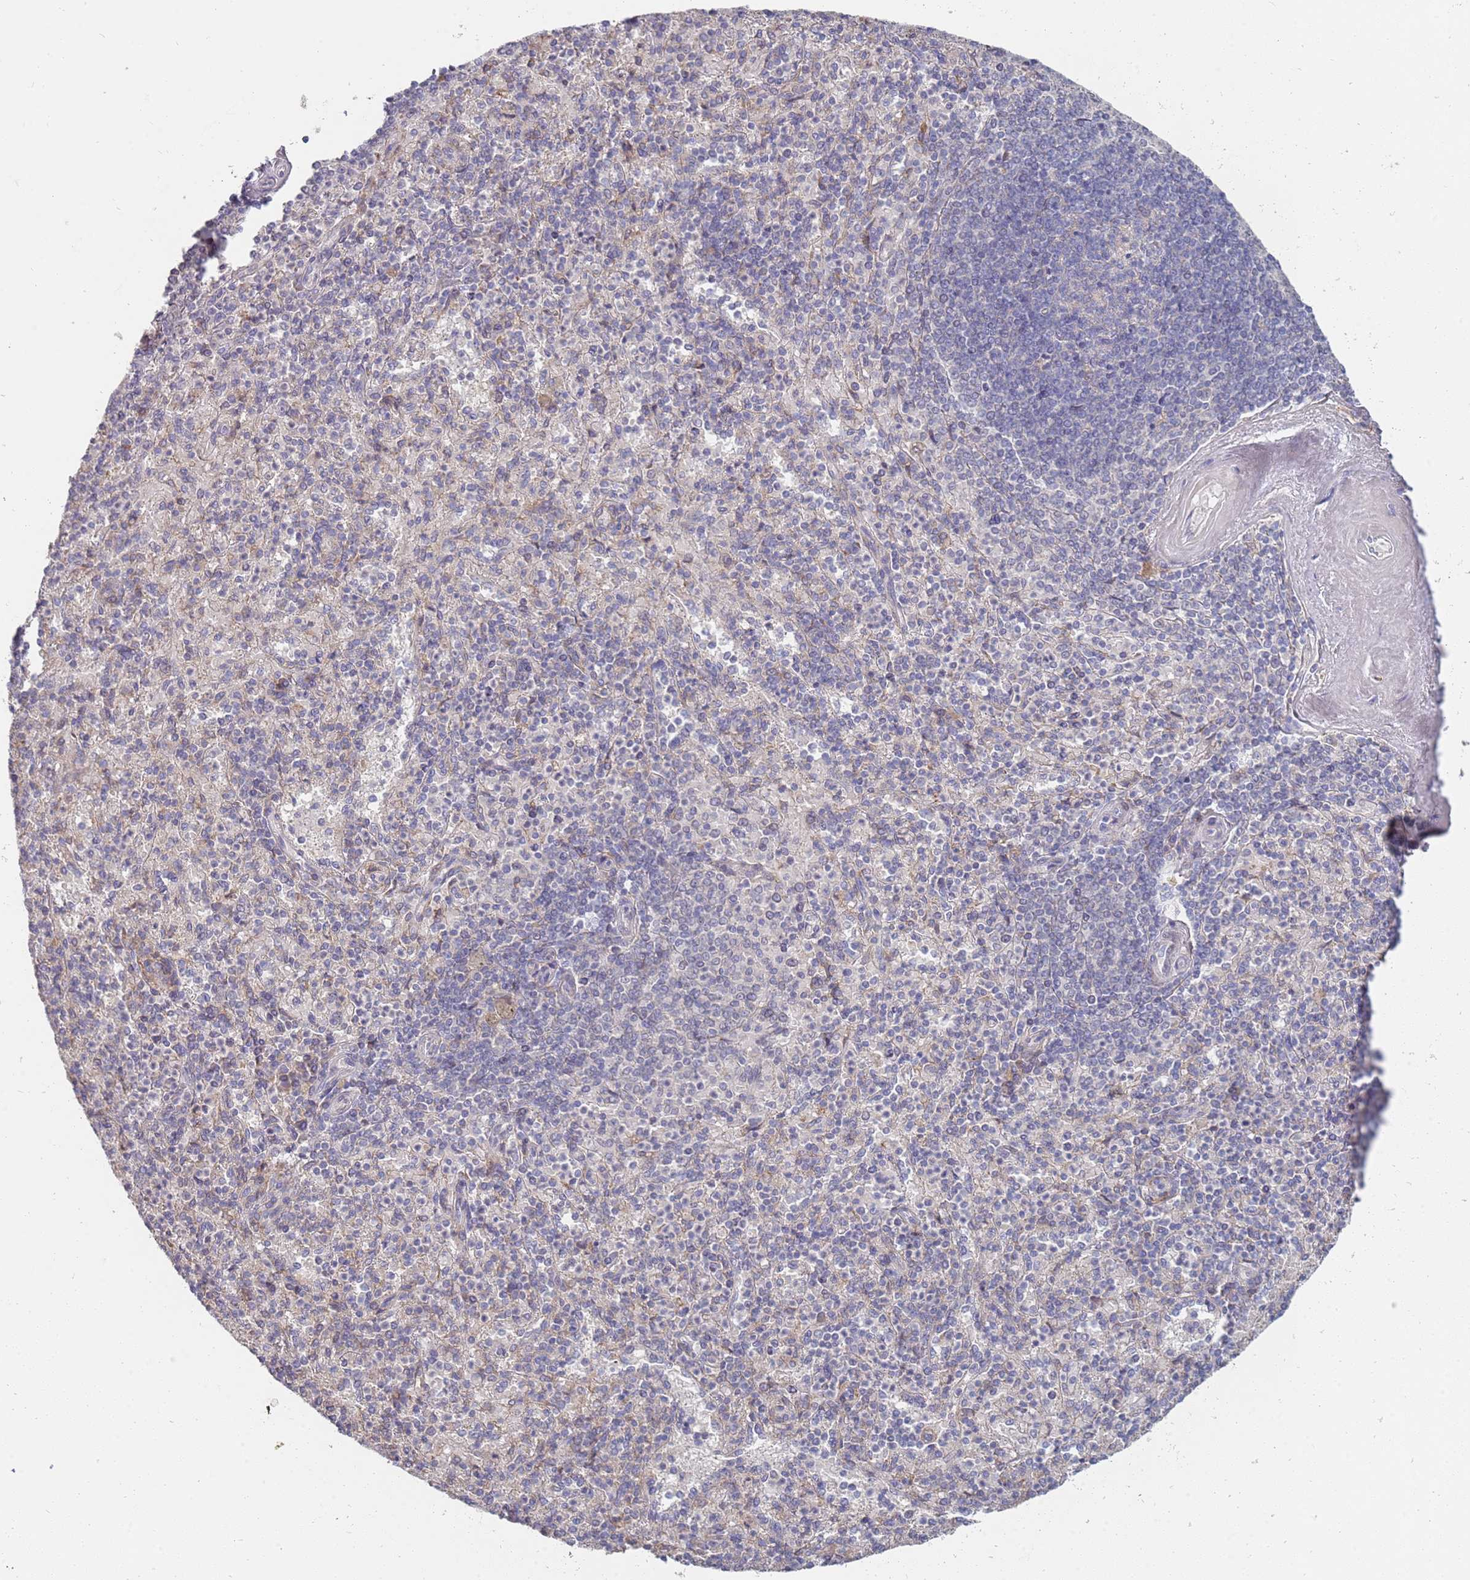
{"staining": {"intensity": "negative", "quantity": "none", "location": "none"}, "tissue": "spleen", "cell_type": "Cells in red pulp", "image_type": "normal", "snomed": [{"axis": "morphology", "description": "Normal tissue, NOS"}, {"axis": "topography", "description": "Spleen"}], "caption": "IHC of benign human spleen reveals no positivity in cells in red pulp.", "gene": "VRK2", "patient": {"sex": "male", "age": 82}}